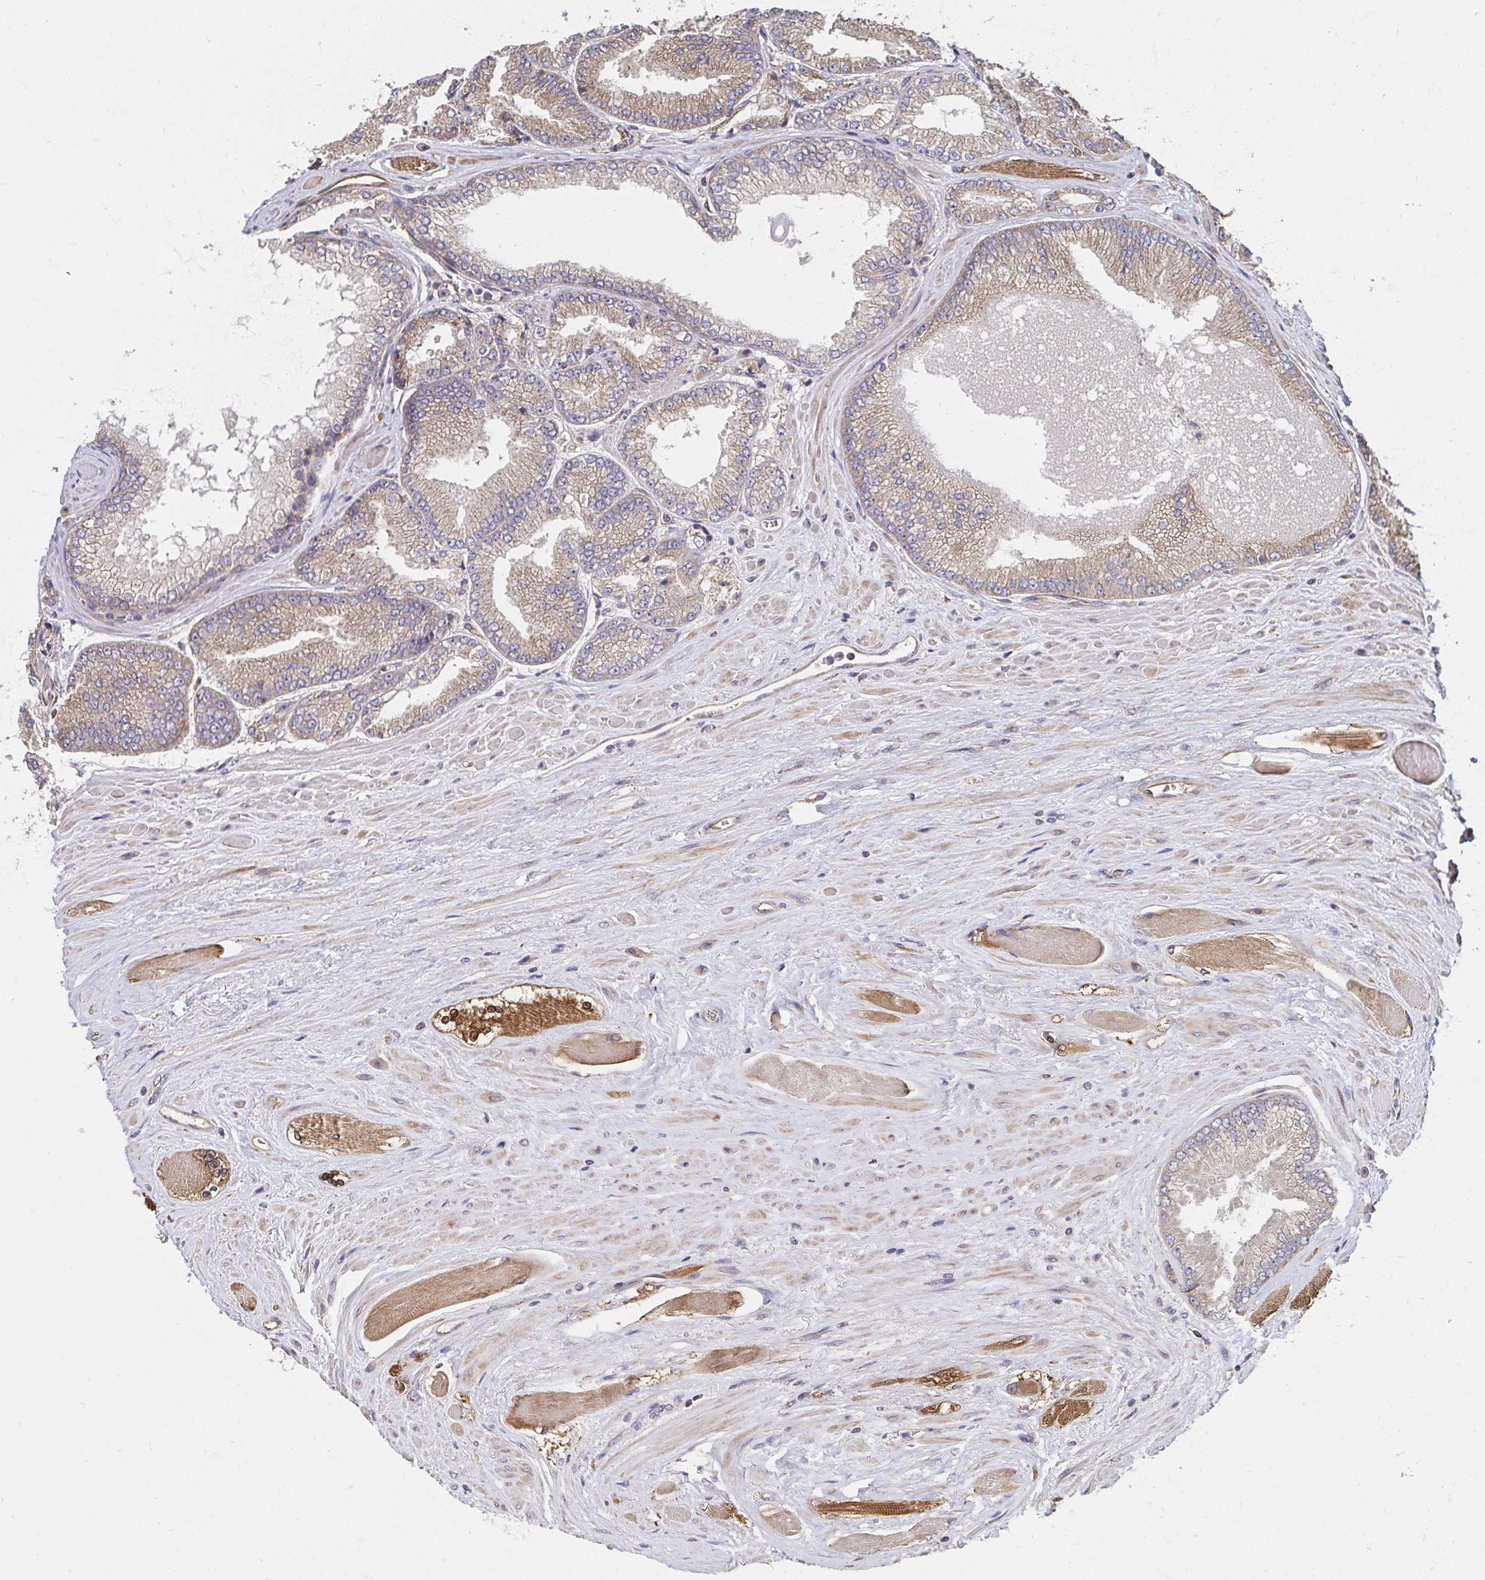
{"staining": {"intensity": "weak", "quantity": ">75%", "location": "cytoplasmic/membranous"}, "tissue": "prostate cancer", "cell_type": "Tumor cells", "image_type": "cancer", "snomed": [{"axis": "morphology", "description": "Adenocarcinoma, Low grade"}, {"axis": "topography", "description": "Prostate"}], "caption": "Protein positivity by IHC demonstrates weak cytoplasmic/membranous expression in about >75% of tumor cells in low-grade adenocarcinoma (prostate).", "gene": "APBB1", "patient": {"sex": "male", "age": 67}}